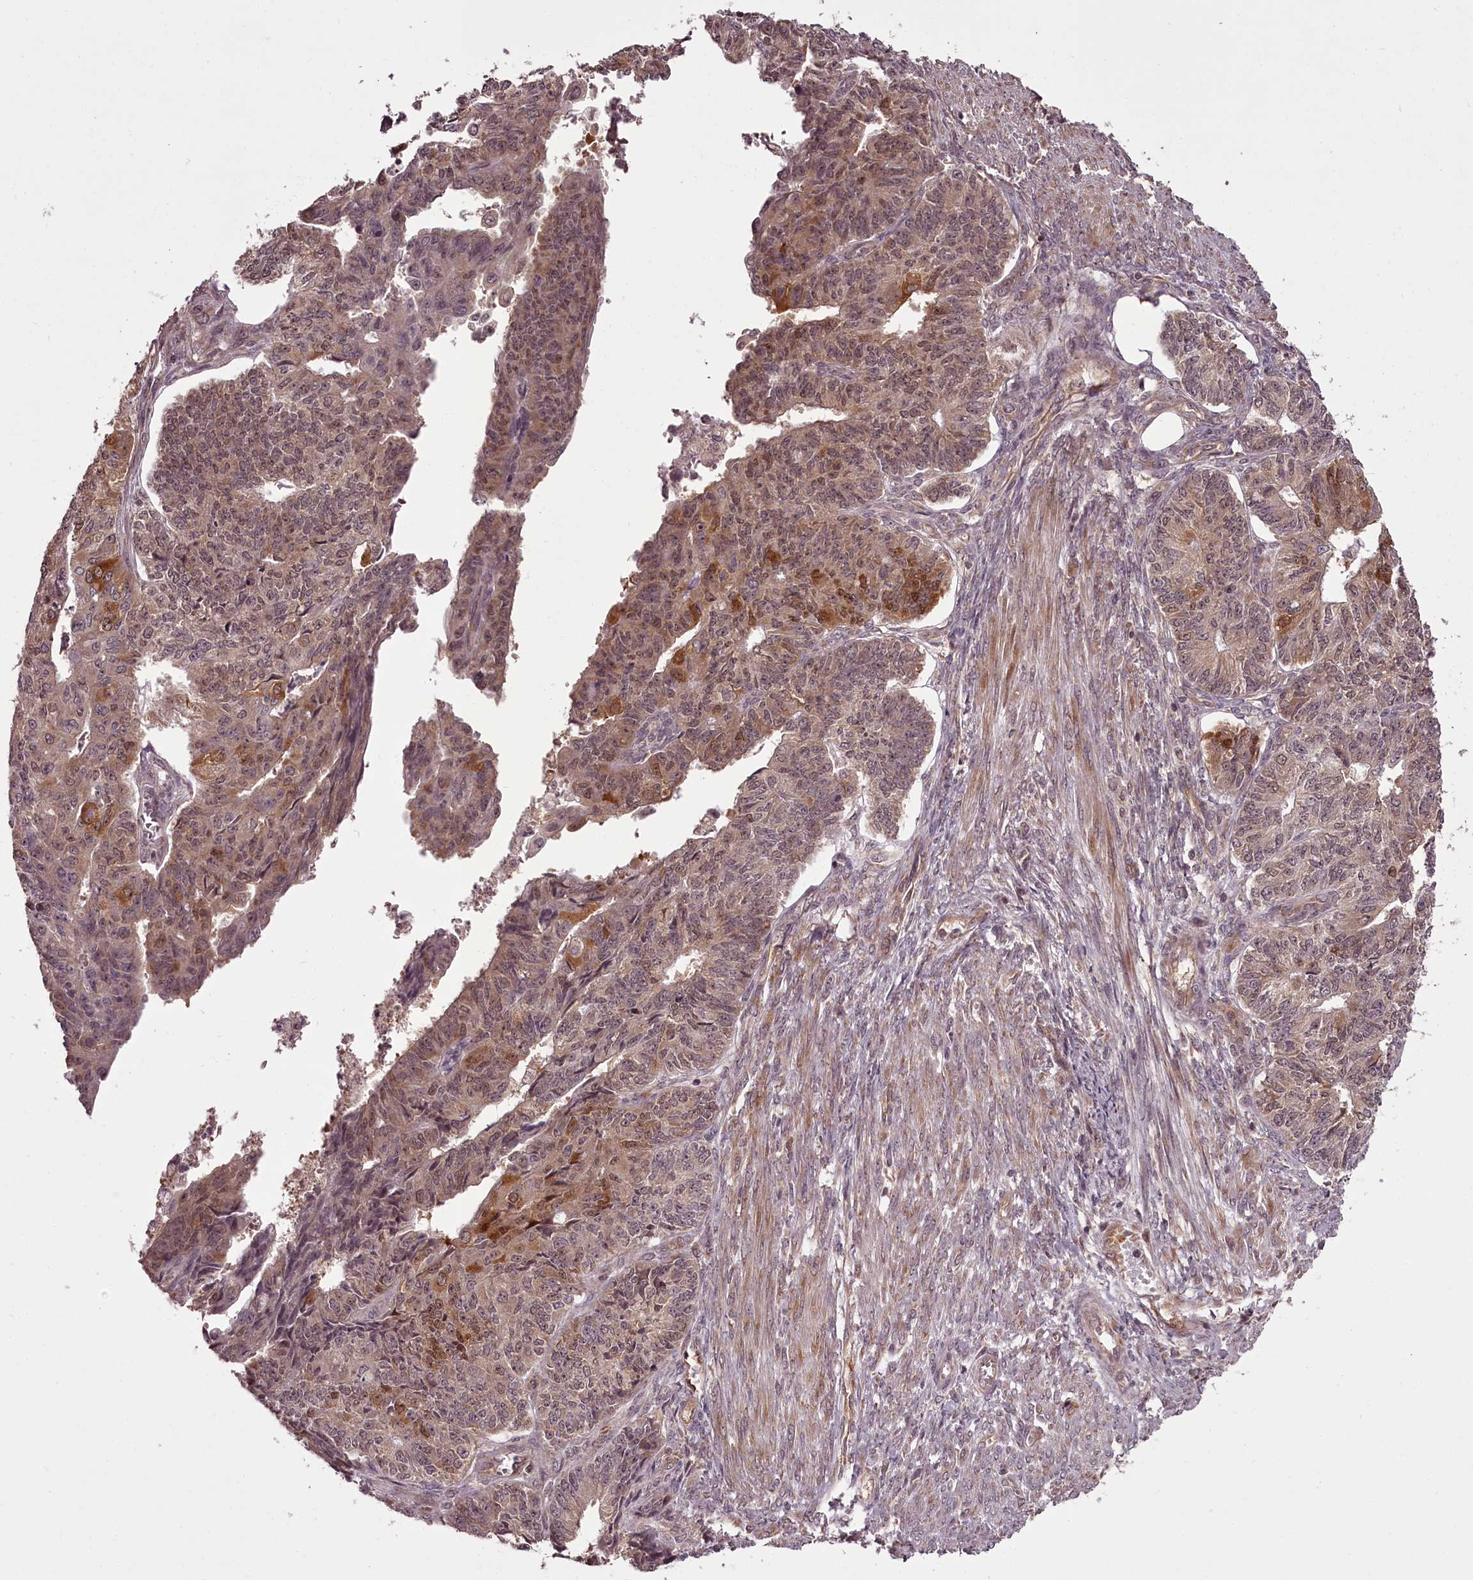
{"staining": {"intensity": "moderate", "quantity": "25%-75%", "location": "cytoplasmic/membranous,nuclear"}, "tissue": "endometrial cancer", "cell_type": "Tumor cells", "image_type": "cancer", "snomed": [{"axis": "morphology", "description": "Adenocarcinoma, NOS"}, {"axis": "topography", "description": "Endometrium"}], "caption": "Moderate cytoplasmic/membranous and nuclear protein expression is present in about 25%-75% of tumor cells in adenocarcinoma (endometrial).", "gene": "CCDC92", "patient": {"sex": "female", "age": 32}}